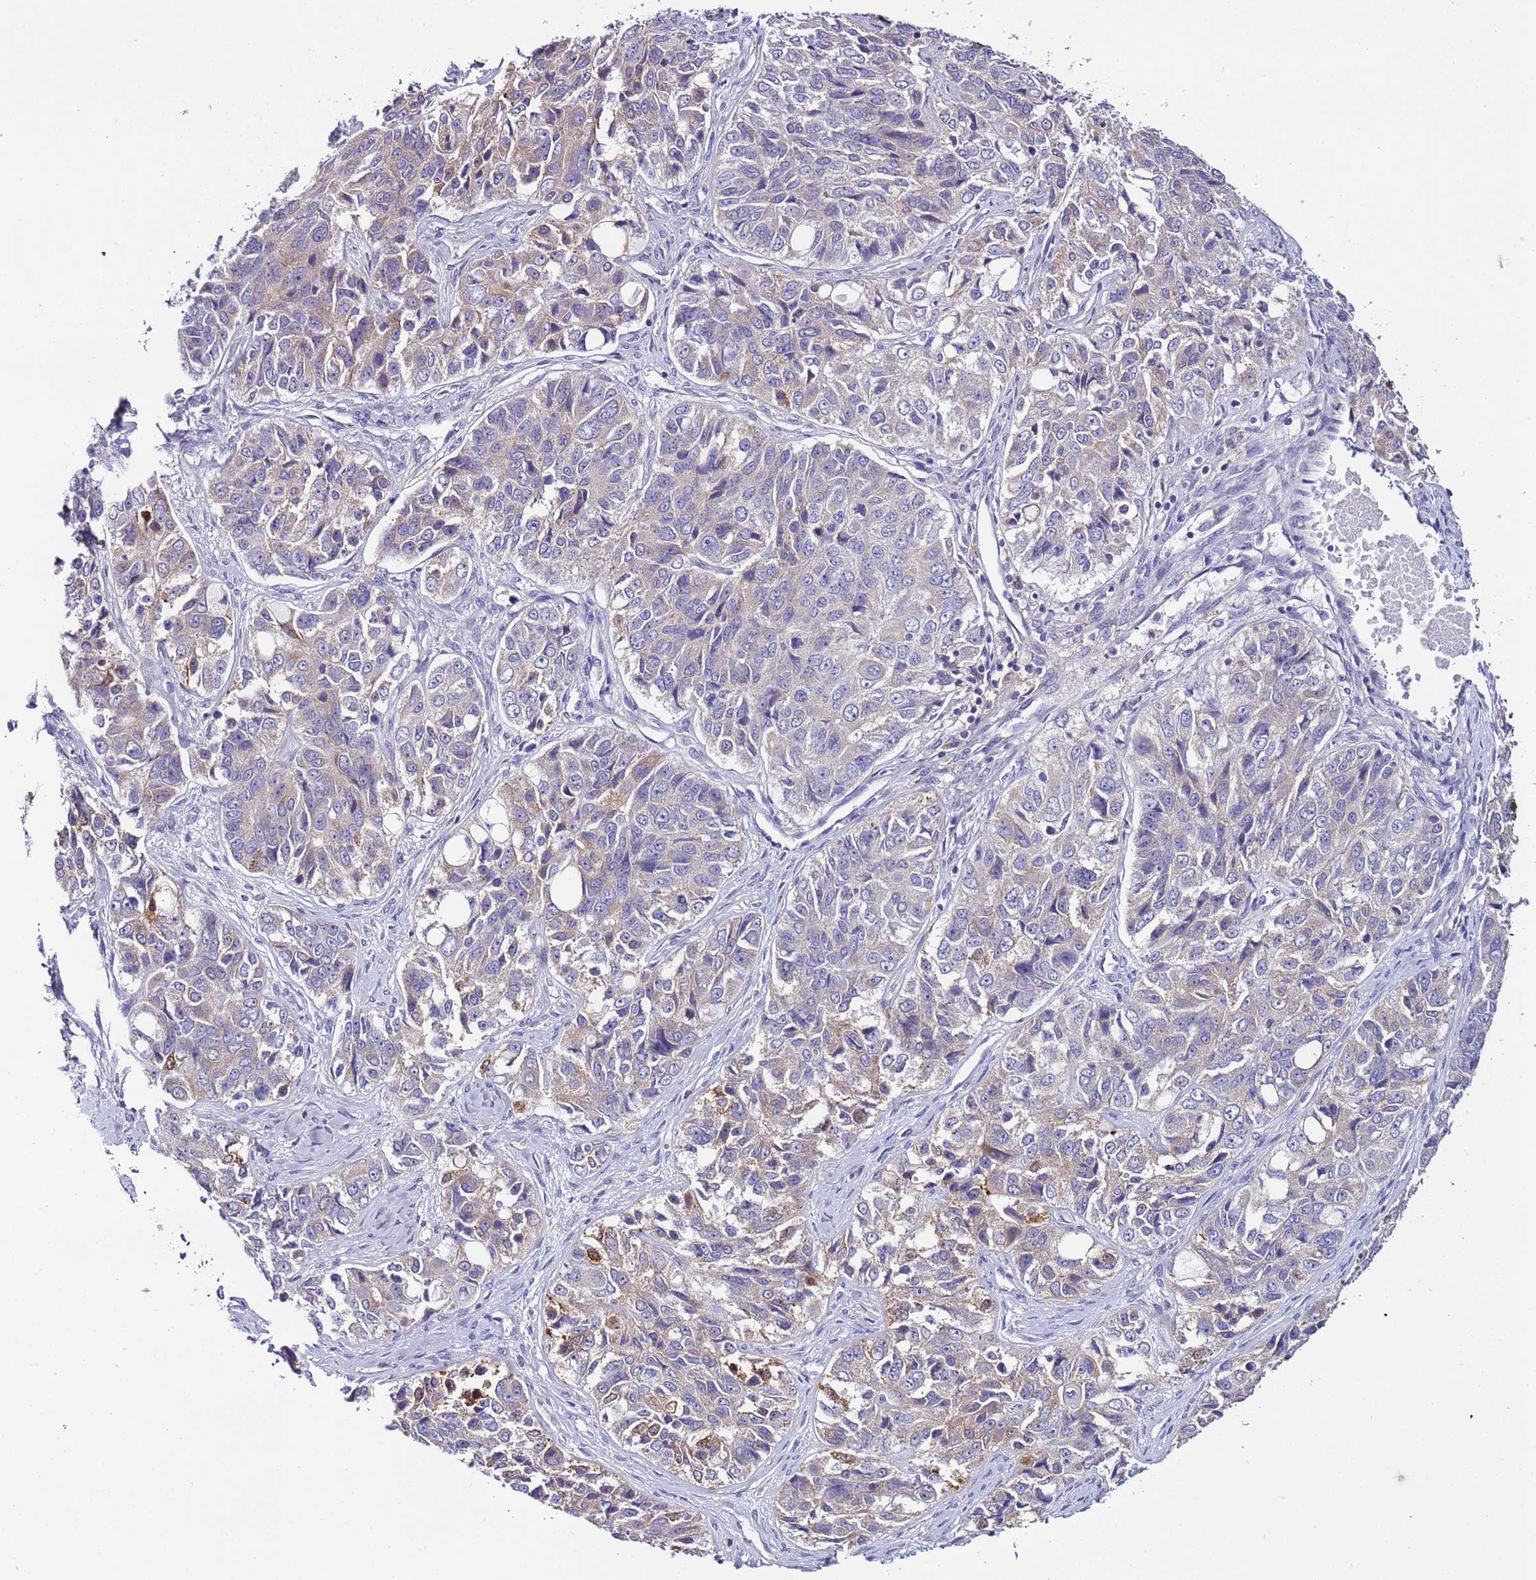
{"staining": {"intensity": "weak", "quantity": "<25%", "location": "cytoplasmic/membranous"}, "tissue": "ovarian cancer", "cell_type": "Tumor cells", "image_type": "cancer", "snomed": [{"axis": "morphology", "description": "Carcinoma, endometroid"}, {"axis": "topography", "description": "Ovary"}], "caption": "Immunohistochemistry (IHC) micrograph of human endometroid carcinoma (ovarian) stained for a protein (brown), which demonstrates no staining in tumor cells.", "gene": "SPCS1", "patient": {"sex": "female", "age": 51}}